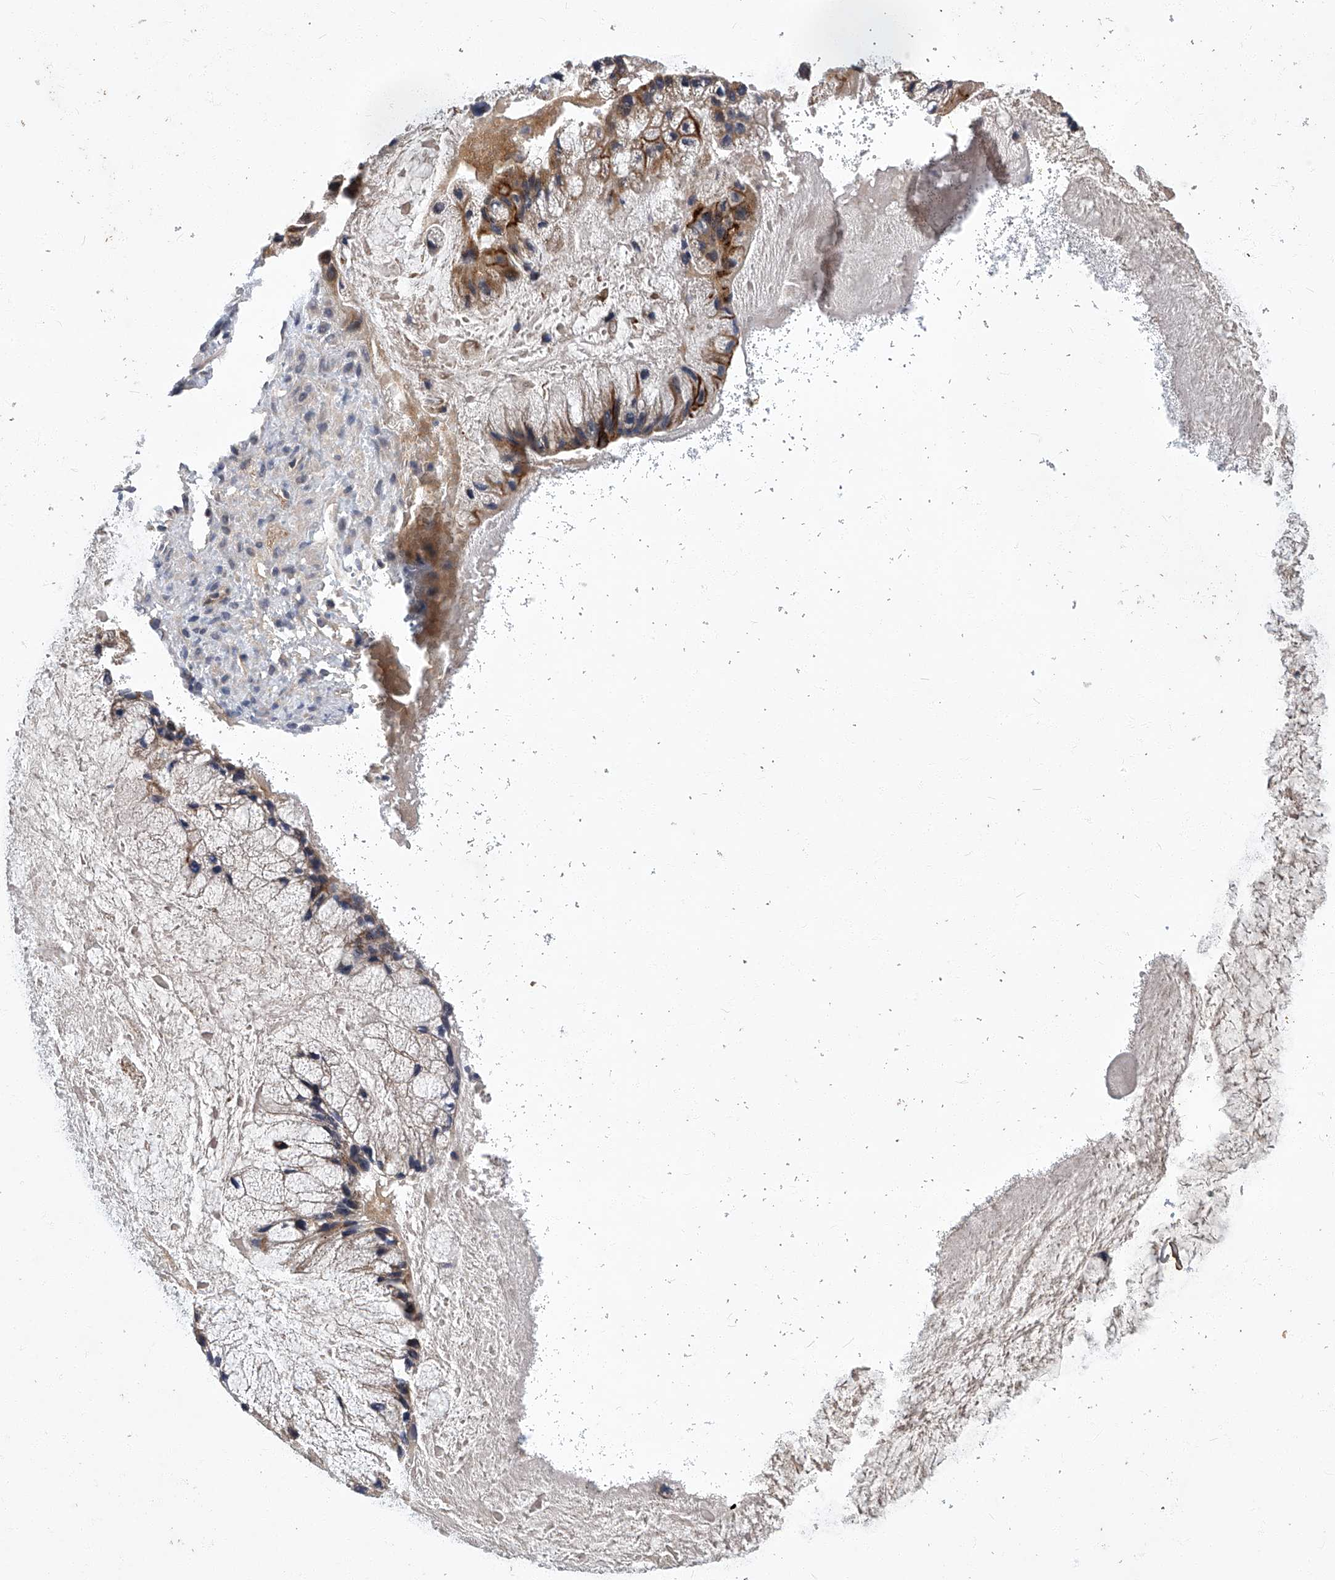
{"staining": {"intensity": "moderate", "quantity": ">75%", "location": "cytoplasmic/membranous"}, "tissue": "ovarian cancer", "cell_type": "Tumor cells", "image_type": "cancer", "snomed": [{"axis": "morphology", "description": "Cystadenocarcinoma, mucinous, NOS"}, {"axis": "topography", "description": "Ovary"}], "caption": "Tumor cells reveal medium levels of moderate cytoplasmic/membranous staining in about >75% of cells in ovarian cancer (mucinous cystadenocarcinoma). The staining is performed using DAB (3,3'-diaminobenzidine) brown chromogen to label protein expression. The nuclei are counter-stained blue using hematoxylin.", "gene": "TNFRSF13B", "patient": {"sex": "female", "age": 37}}